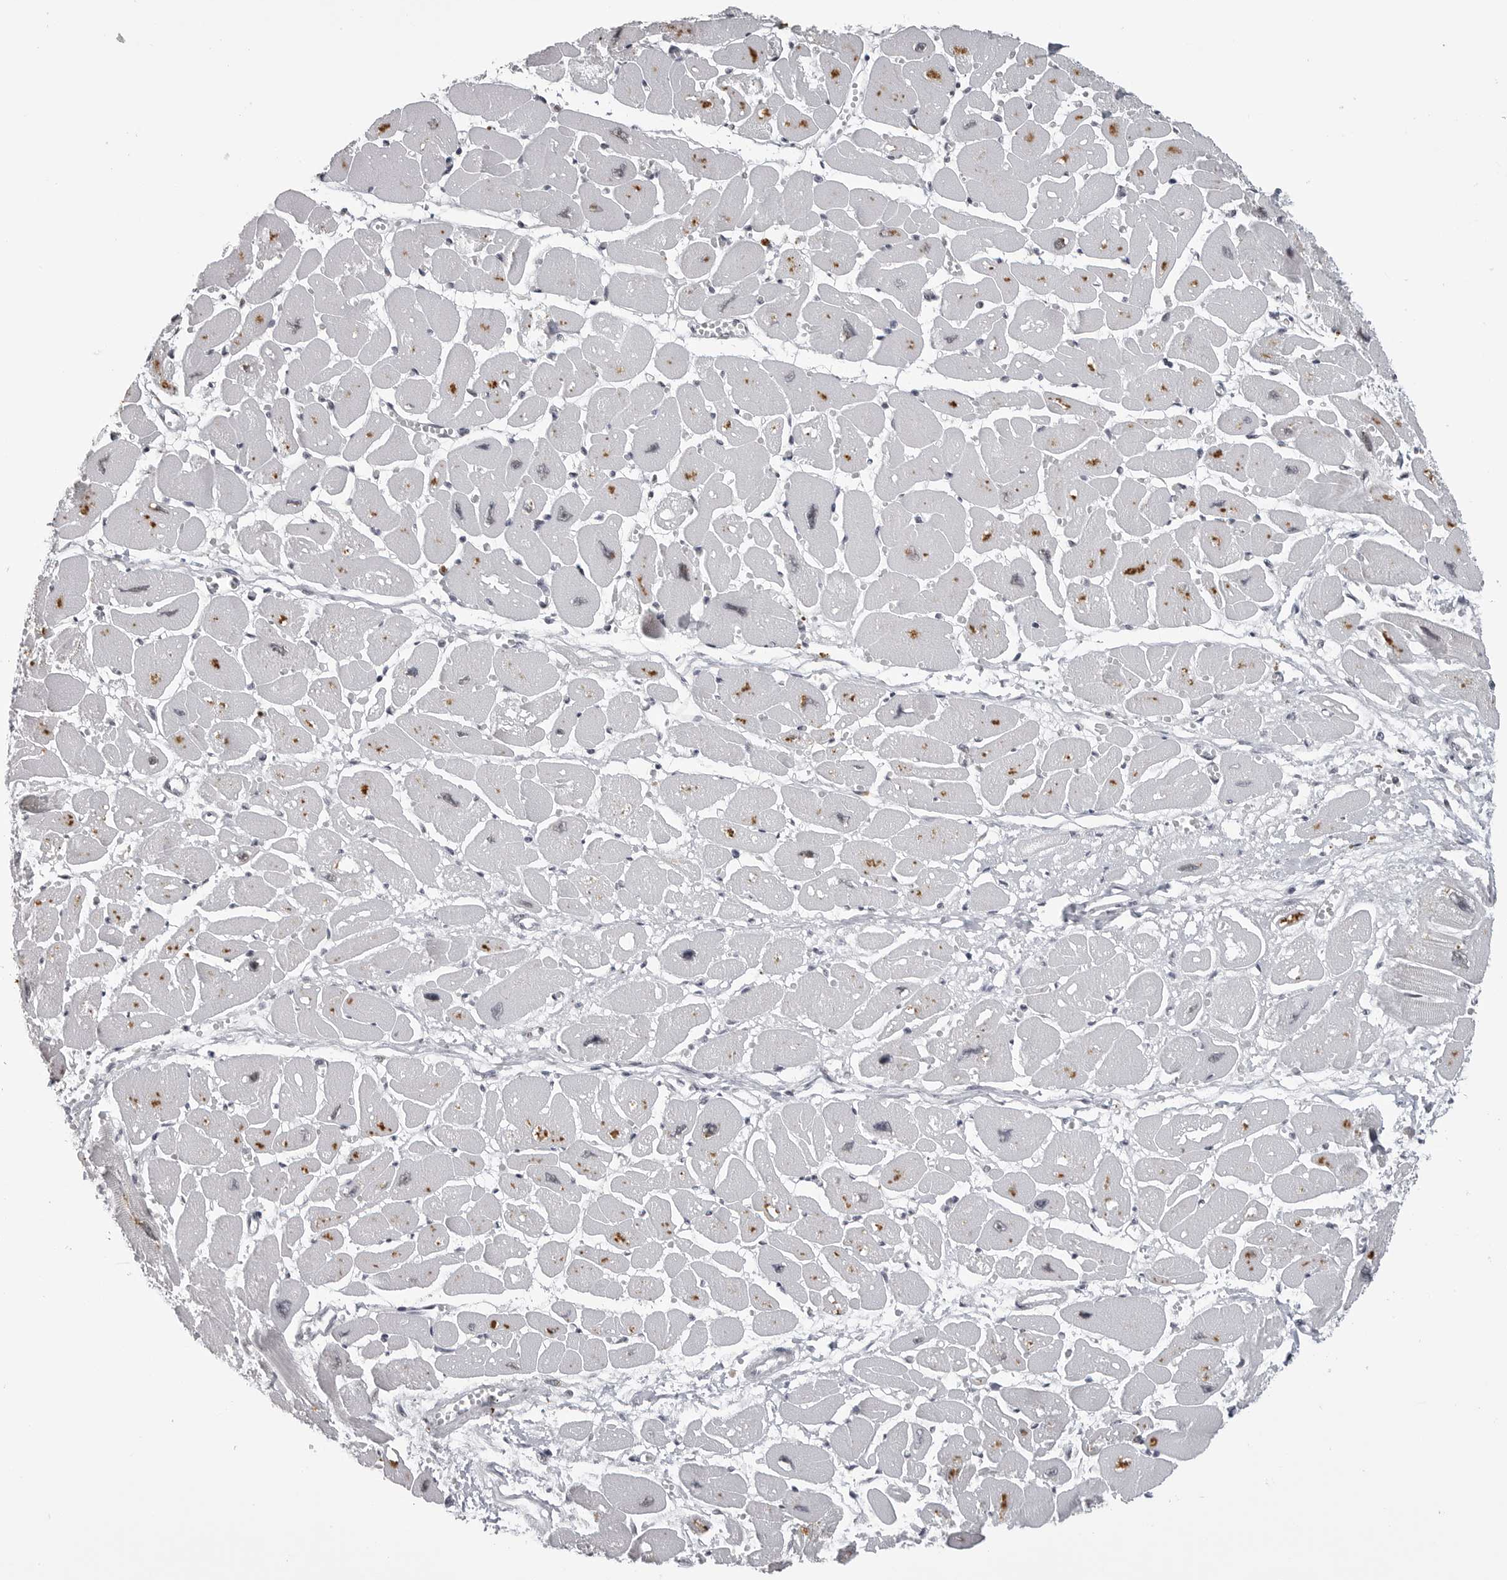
{"staining": {"intensity": "moderate", "quantity": "<25%", "location": "cytoplasmic/membranous,nuclear"}, "tissue": "heart muscle", "cell_type": "Cardiomyocytes", "image_type": "normal", "snomed": [{"axis": "morphology", "description": "Normal tissue, NOS"}, {"axis": "topography", "description": "Heart"}], "caption": "A brown stain shows moderate cytoplasmic/membranous,nuclear positivity of a protein in cardiomyocytes of benign heart muscle.", "gene": "WRAP53", "patient": {"sex": "female", "age": 54}}